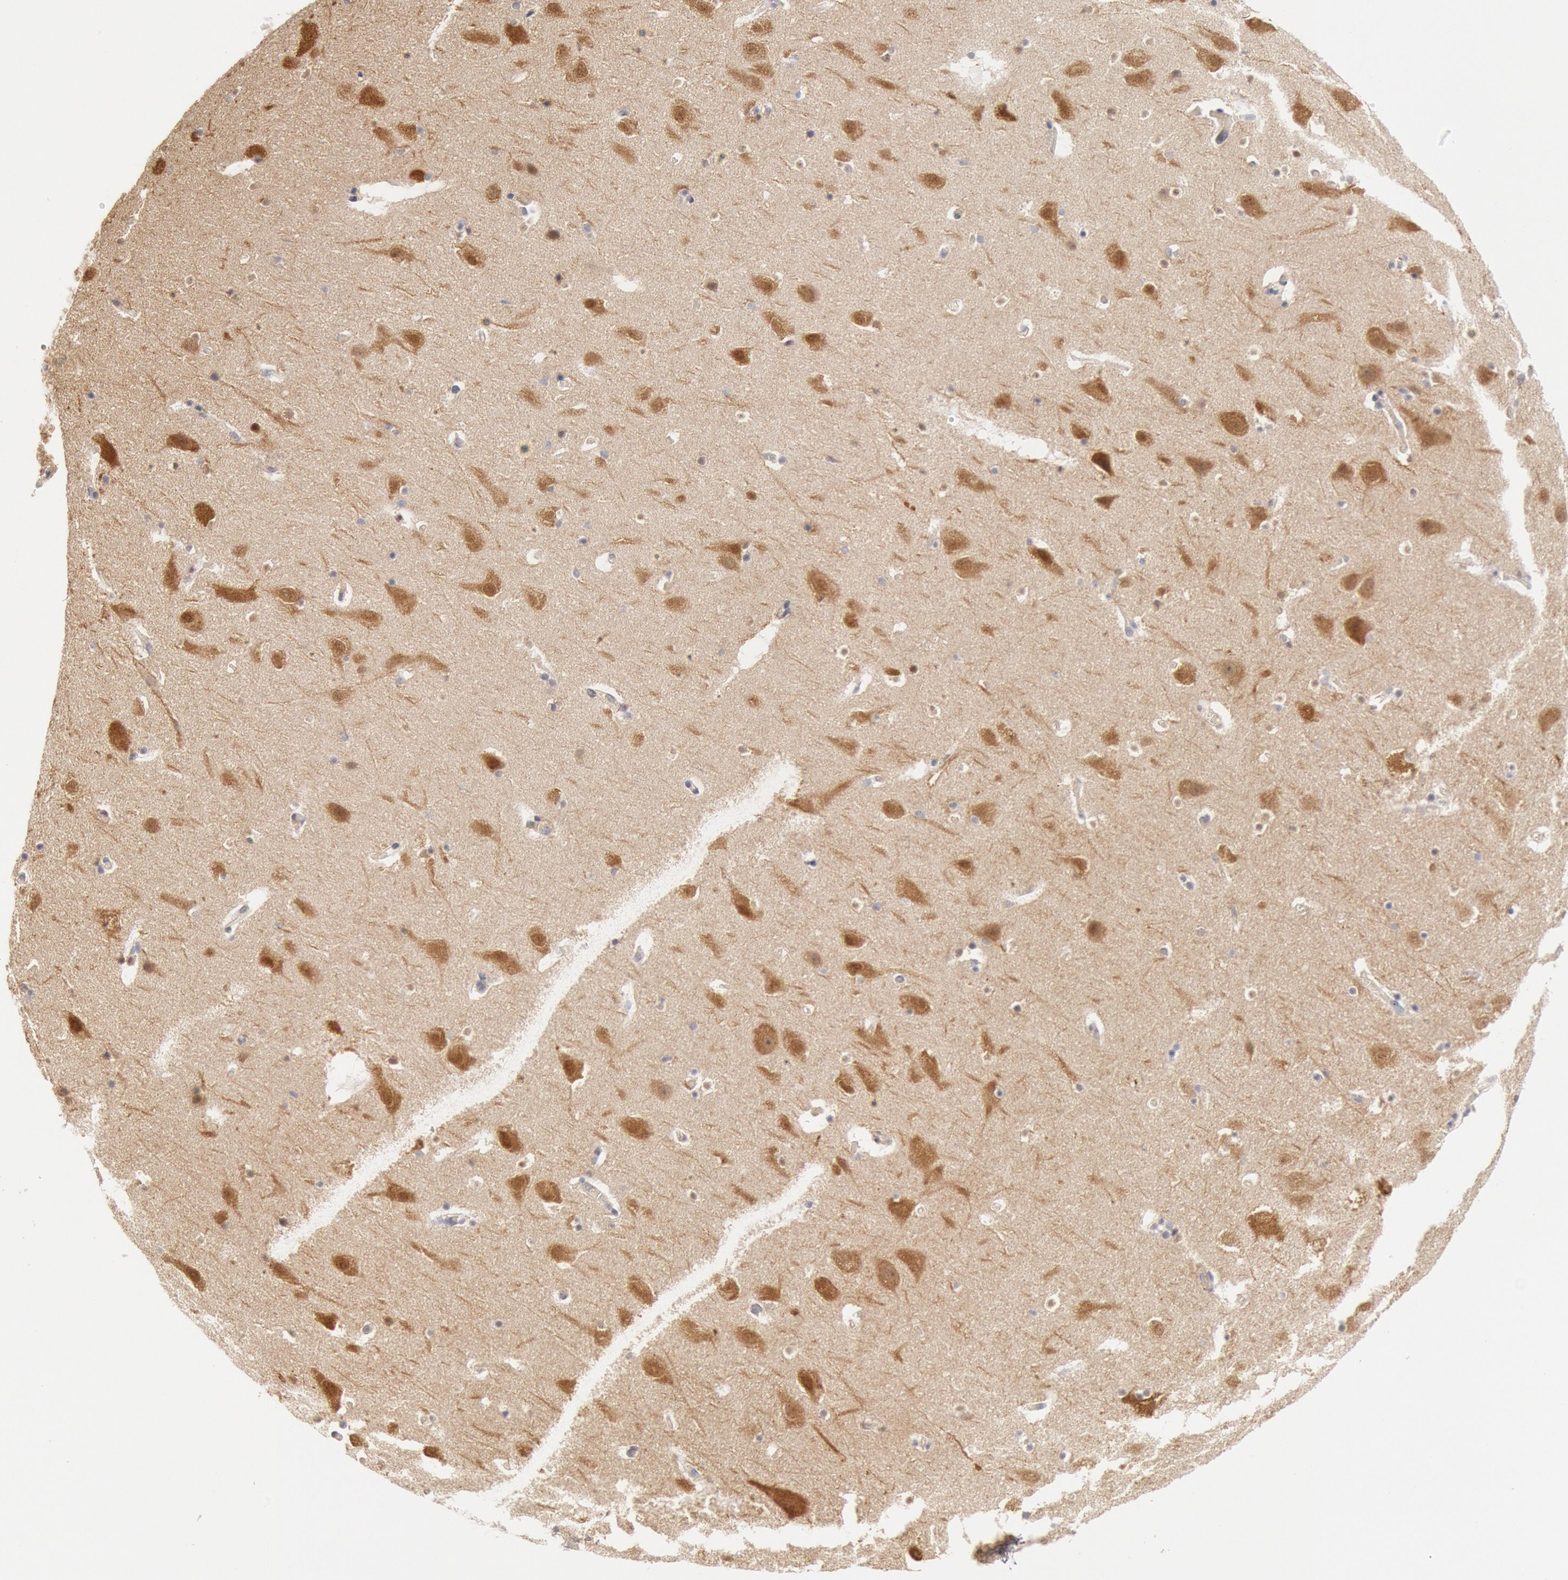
{"staining": {"intensity": "negative", "quantity": "none", "location": "none"}, "tissue": "hippocampus", "cell_type": "Glial cells", "image_type": "normal", "snomed": [{"axis": "morphology", "description": "Normal tissue, NOS"}, {"axis": "topography", "description": "Hippocampus"}], "caption": "The histopathology image reveals no staining of glial cells in unremarkable hippocampus. (Immunohistochemistry, brightfield microscopy, high magnification).", "gene": "DNAJA1", "patient": {"sex": "male", "age": 45}}